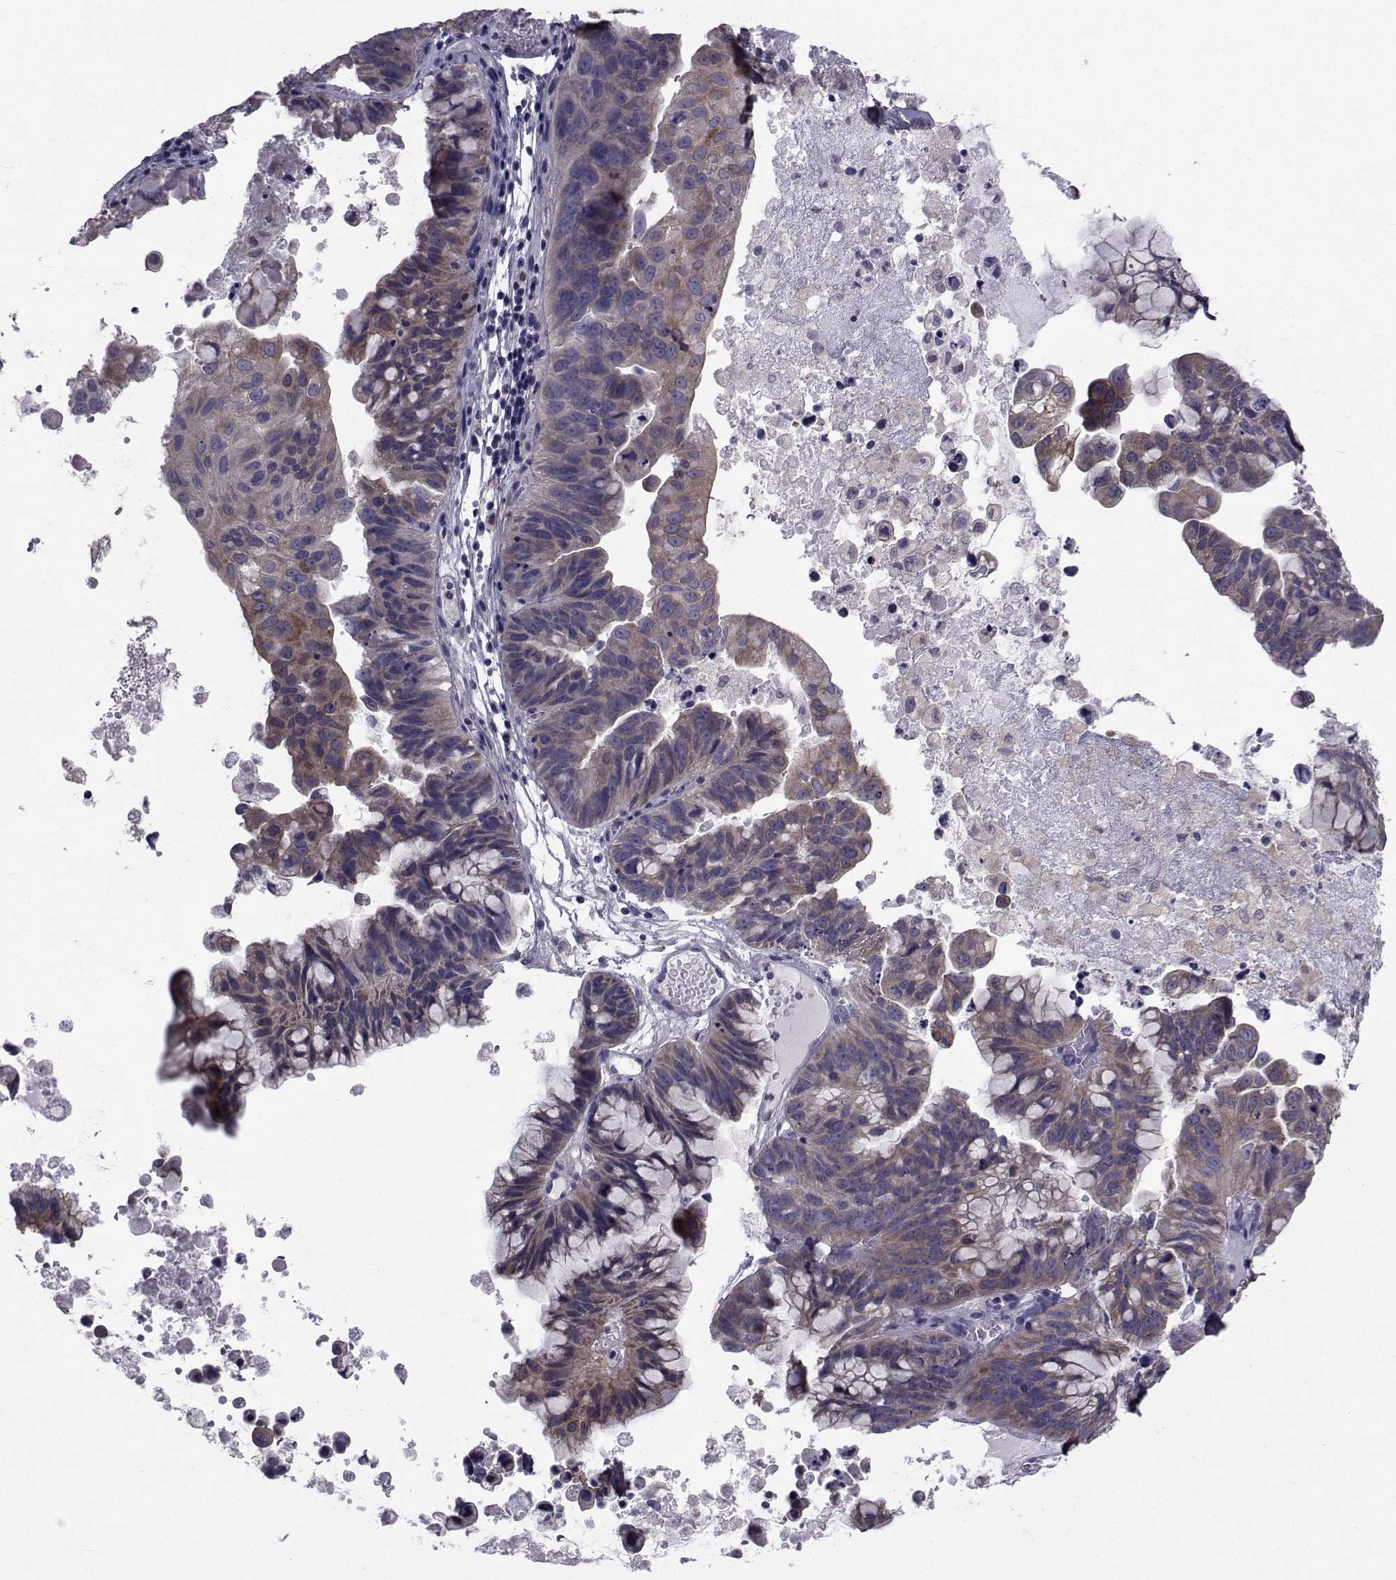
{"staining": {"intensity": "moderate", "quantity": "25%-75%", "location": "cytoplasmic/membranous"}, "tissue": "ovarian cancer", "cell_type": "Tumor cells", "image_type": "cancer", "snomed": [{"axis": "morphology", "description": "Cystadenocarcinoma, mucinous, NOS"}, {"axis": "topography", "description": "Ovary"}], "caption": "High-power microscopy captured an immunohistochemistry image of ovarian cancer, revealing moderate cytoplasmic/membranous staining in approximately 25%-75% of tumor cells. Nuclei are stained in blue.", "gene": "SLC30A10", "patient": {"sex": "female", "age": 76}}